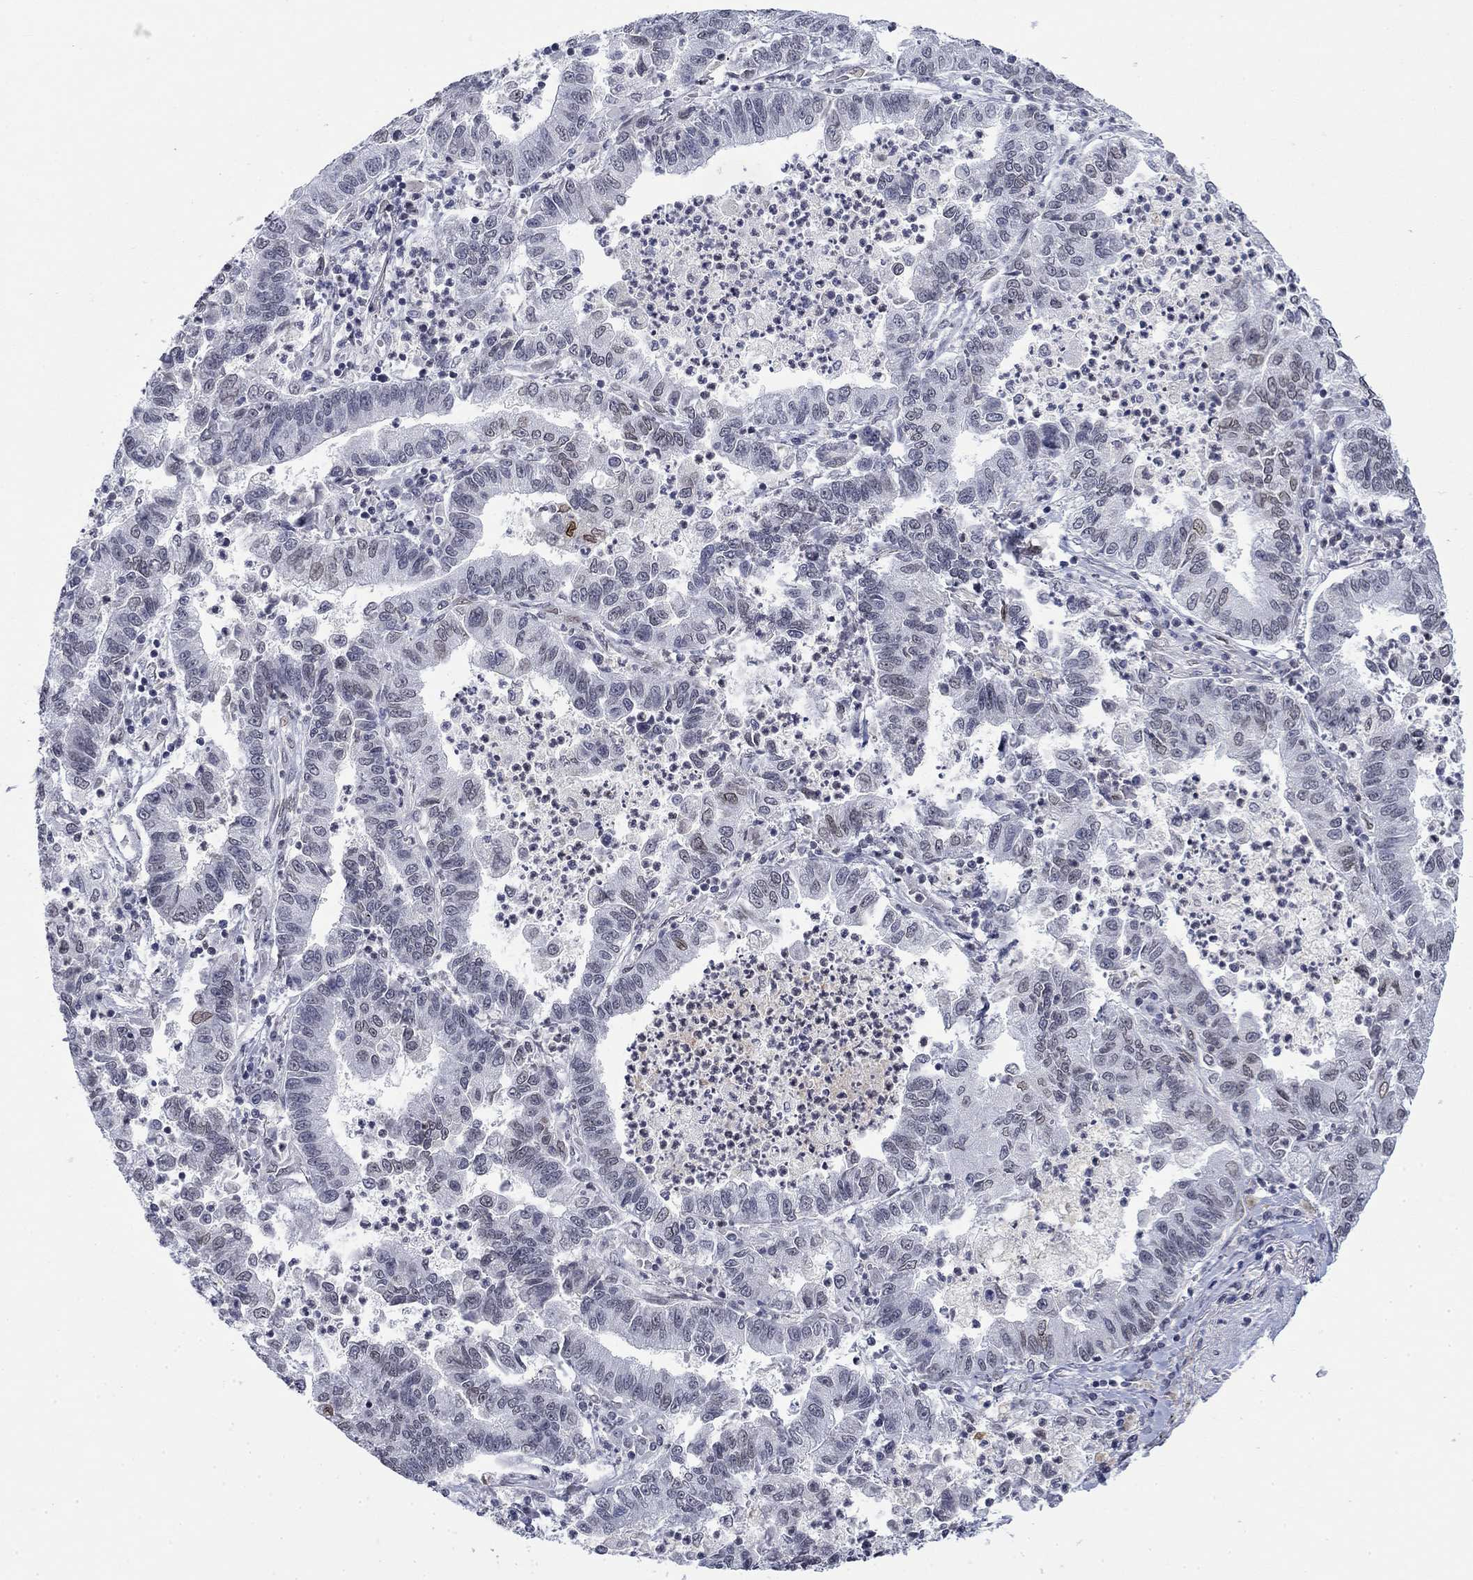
{"staining": {"intensity": "moderate", "quantity": "<25%", "location": "cytoplasmic/membranous,nuclear"}, "tissue": "lung cancer", "cell_type": "Tumor cells", "image_type": "cancer", "snomed": [{"axis": "morphology", "description": "Adenocarcinoma, NOS"}, {"axis": "topography", "description": "Lung"}], "caption": "Adenocarcinoma (lung) tissue demonstrates moderate cytoplasmic/membranous and nuclear expression in approximately <25% of tumor cells", "gene": "TOR1AIP1", "patient": {"sex": "female", "age": 57}}